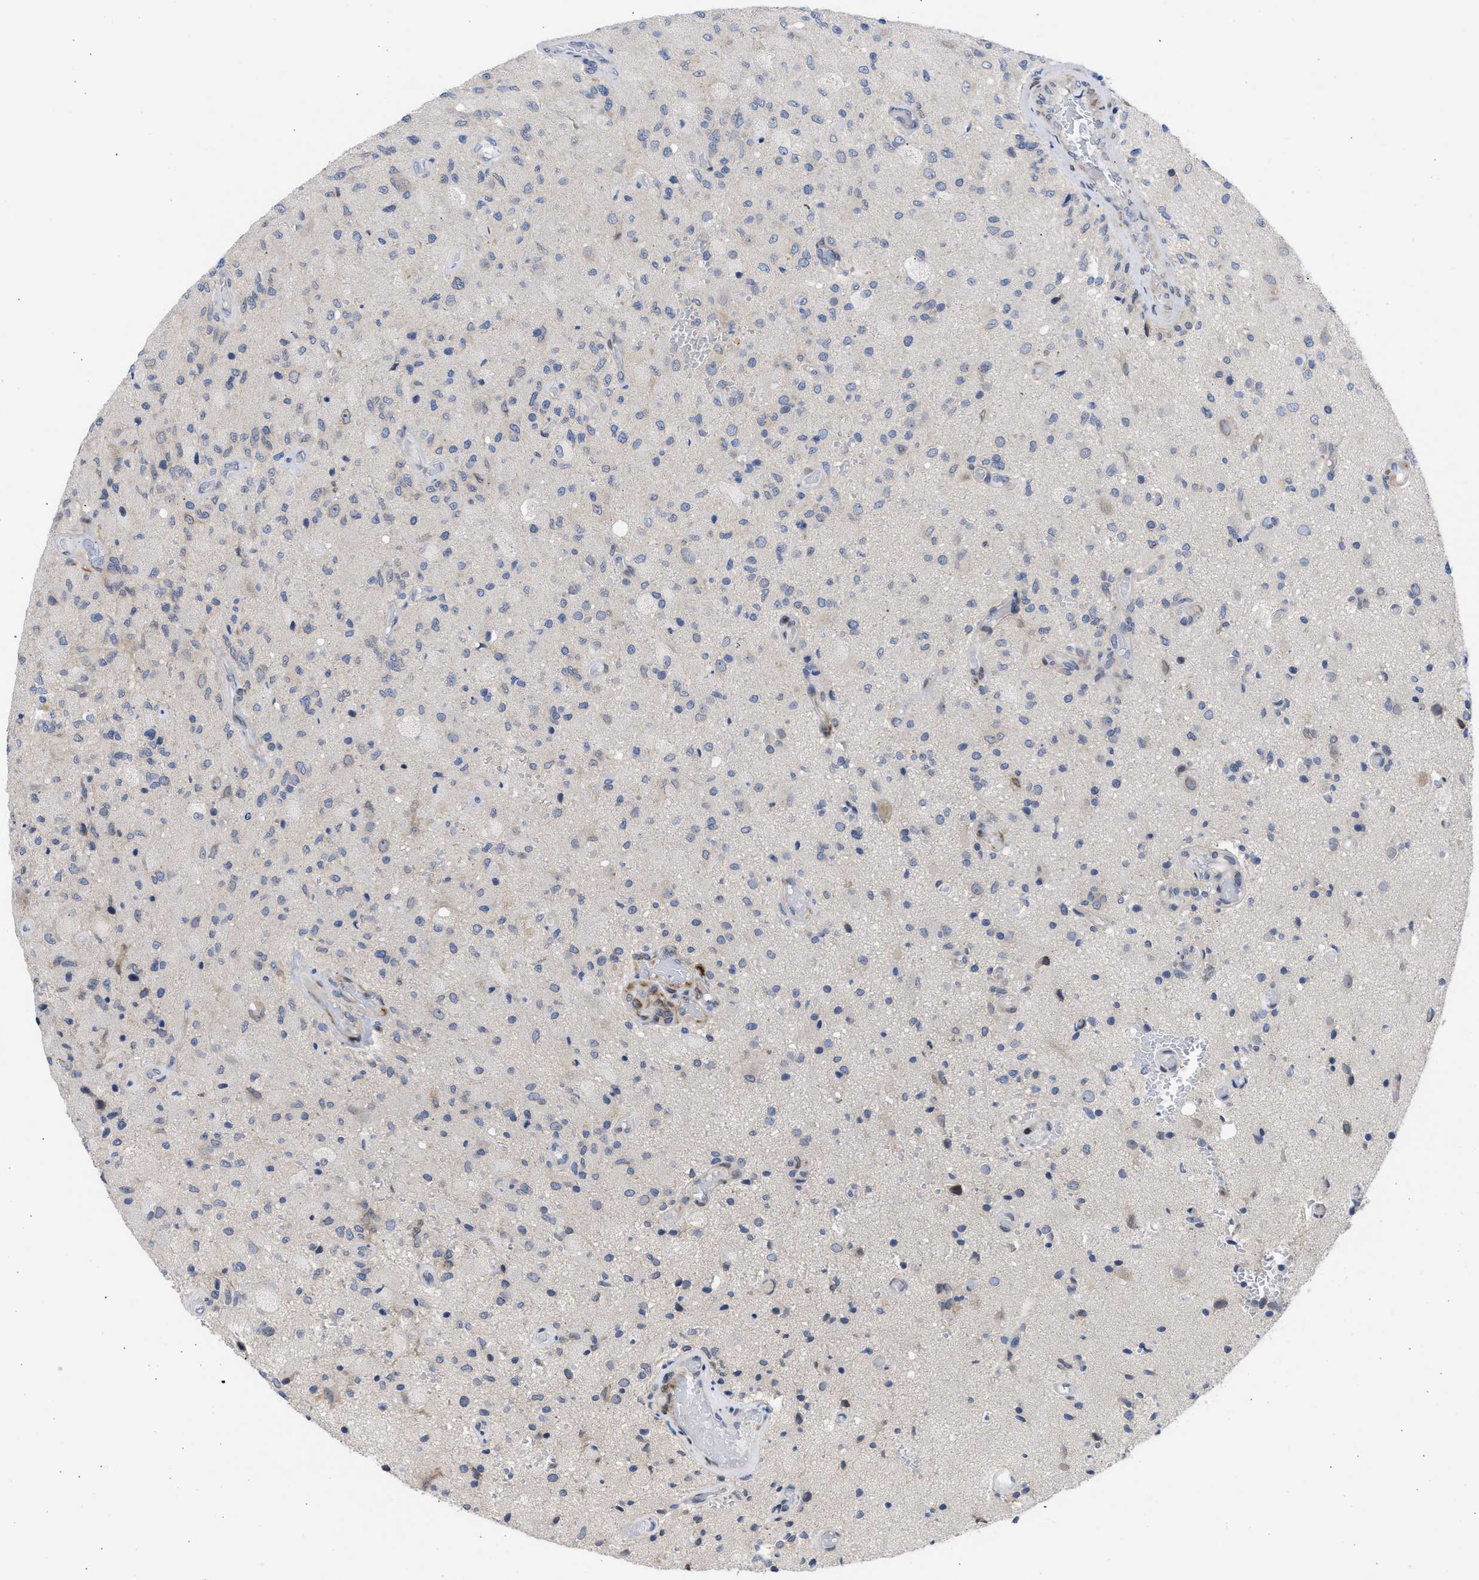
{"staining": {"intensity": "weak", "quantity": "<25%", "location": "cytoplasmic/membranous"}, "tissue": "glioma", "cell_type": "Tumor cells", "image_type": "cancer", "snomed": [{"axis": "morphology", "description": "Normal tissue, NOS"}, {"axis": "morphology", "description": "Glioma, malignant, High grade"}, {"axis": "topography", "description": "Cerebral cortex"}], "caption": "High power microscopy image of an IHC image of glioma, revealing no significant staining in tumor cells.", "gene": "NUP35", "patient": {"sex": "male", "age": 77}}